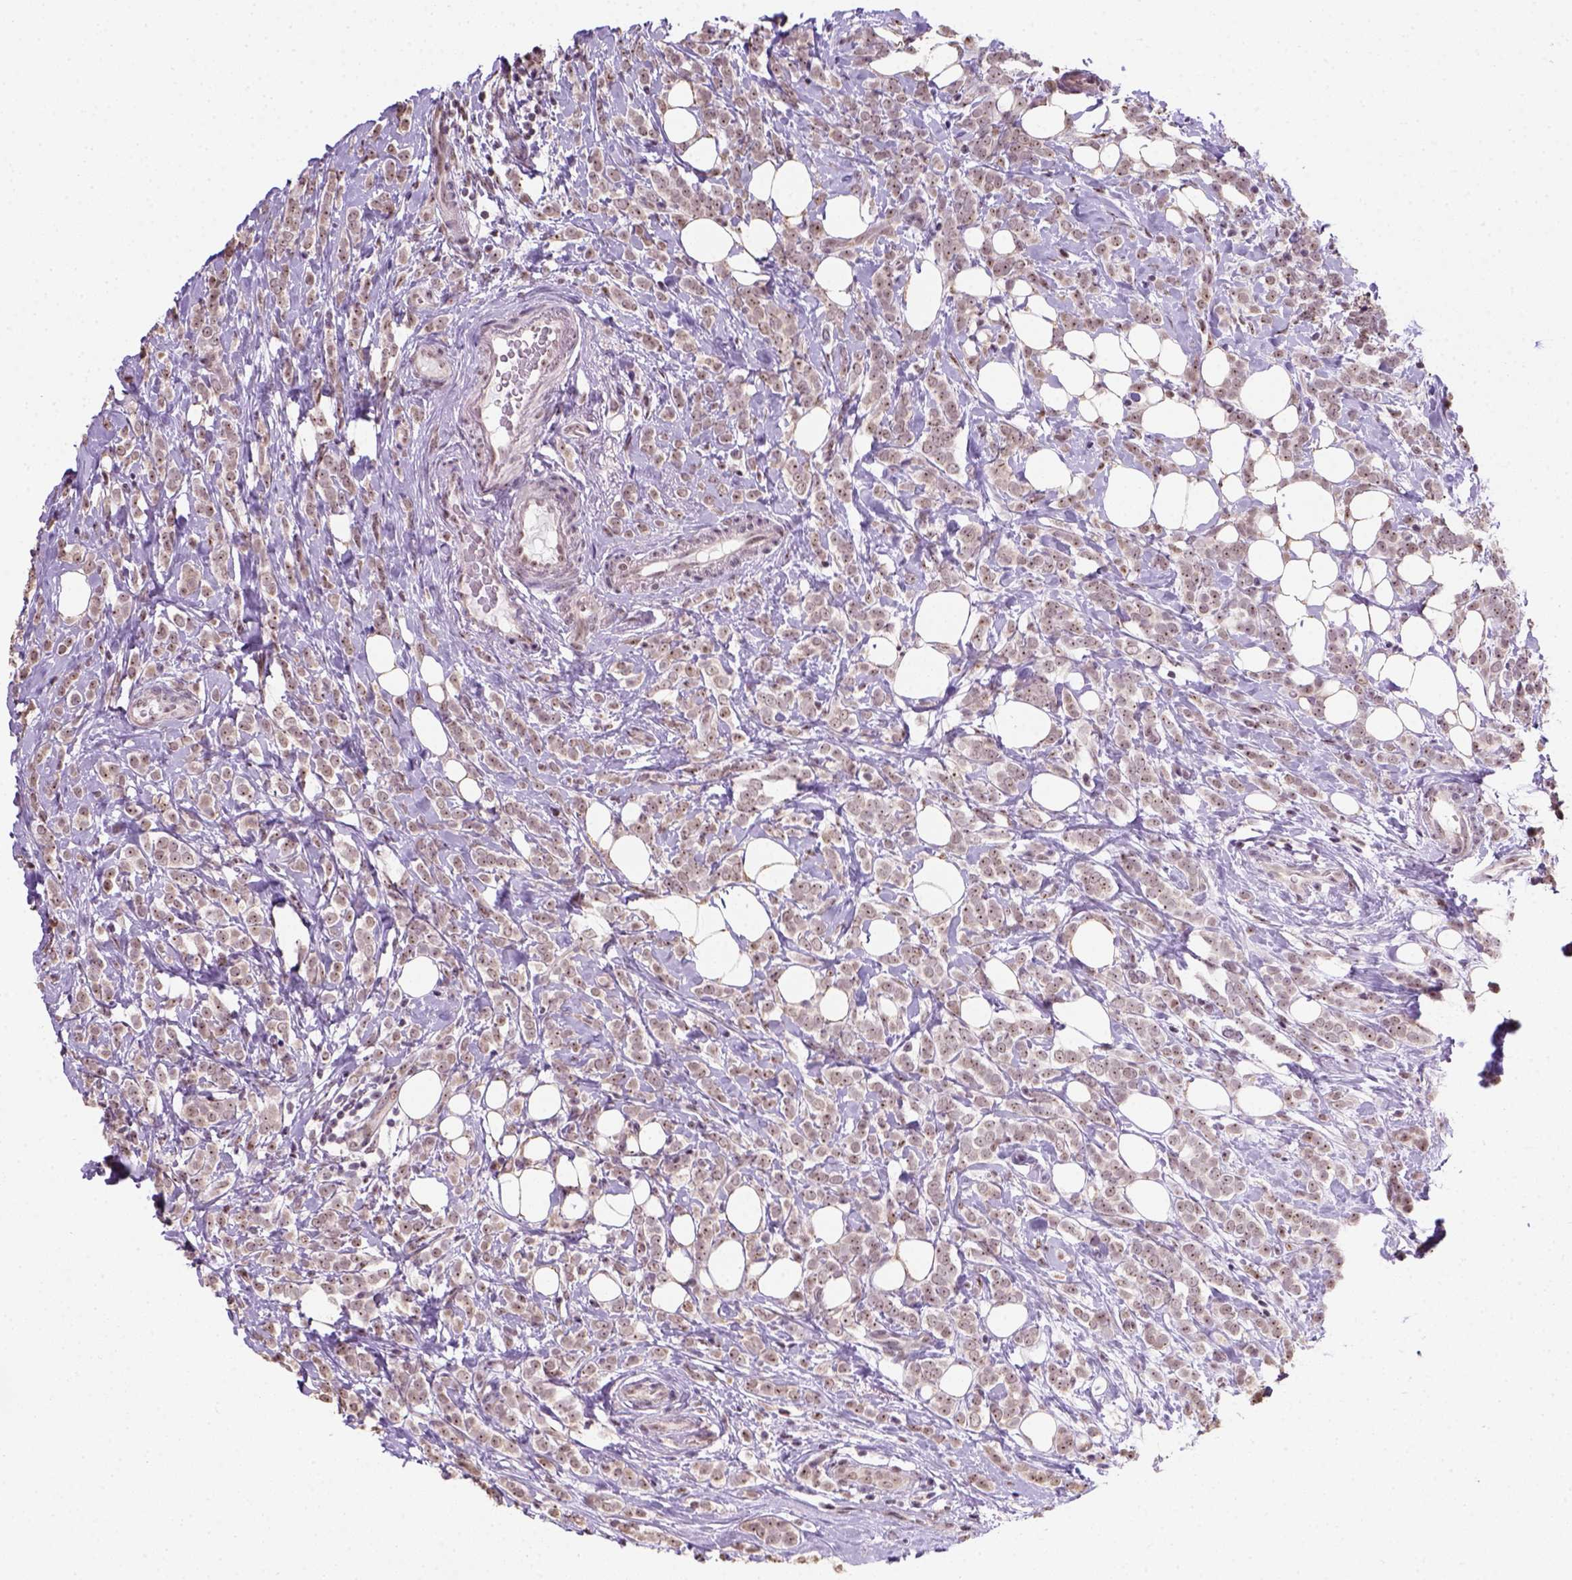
{"staining": {"intensity": "strong", "quantity": "25%-75%", "location": "nuclear"}, "tissue": "breast cancer", "cell_type": "Tumor cells", "image_type": "cancer", "snomed": [{"axis": "morphology", "description": "Lobular carcinoma"}, {"axis": "topography", "description": "Breast"}], "caption": "Breast cancer (lobular carcinoma) tissue displays strong nuclear expression in approximately 25%-75% of tumor cells, visualized by immunohistochemistry. (brown staining indicates protein expression, while blue staining denotes nuclei).", "gene": "DDX50", "patient": {"sex": "female", "age": 49}}